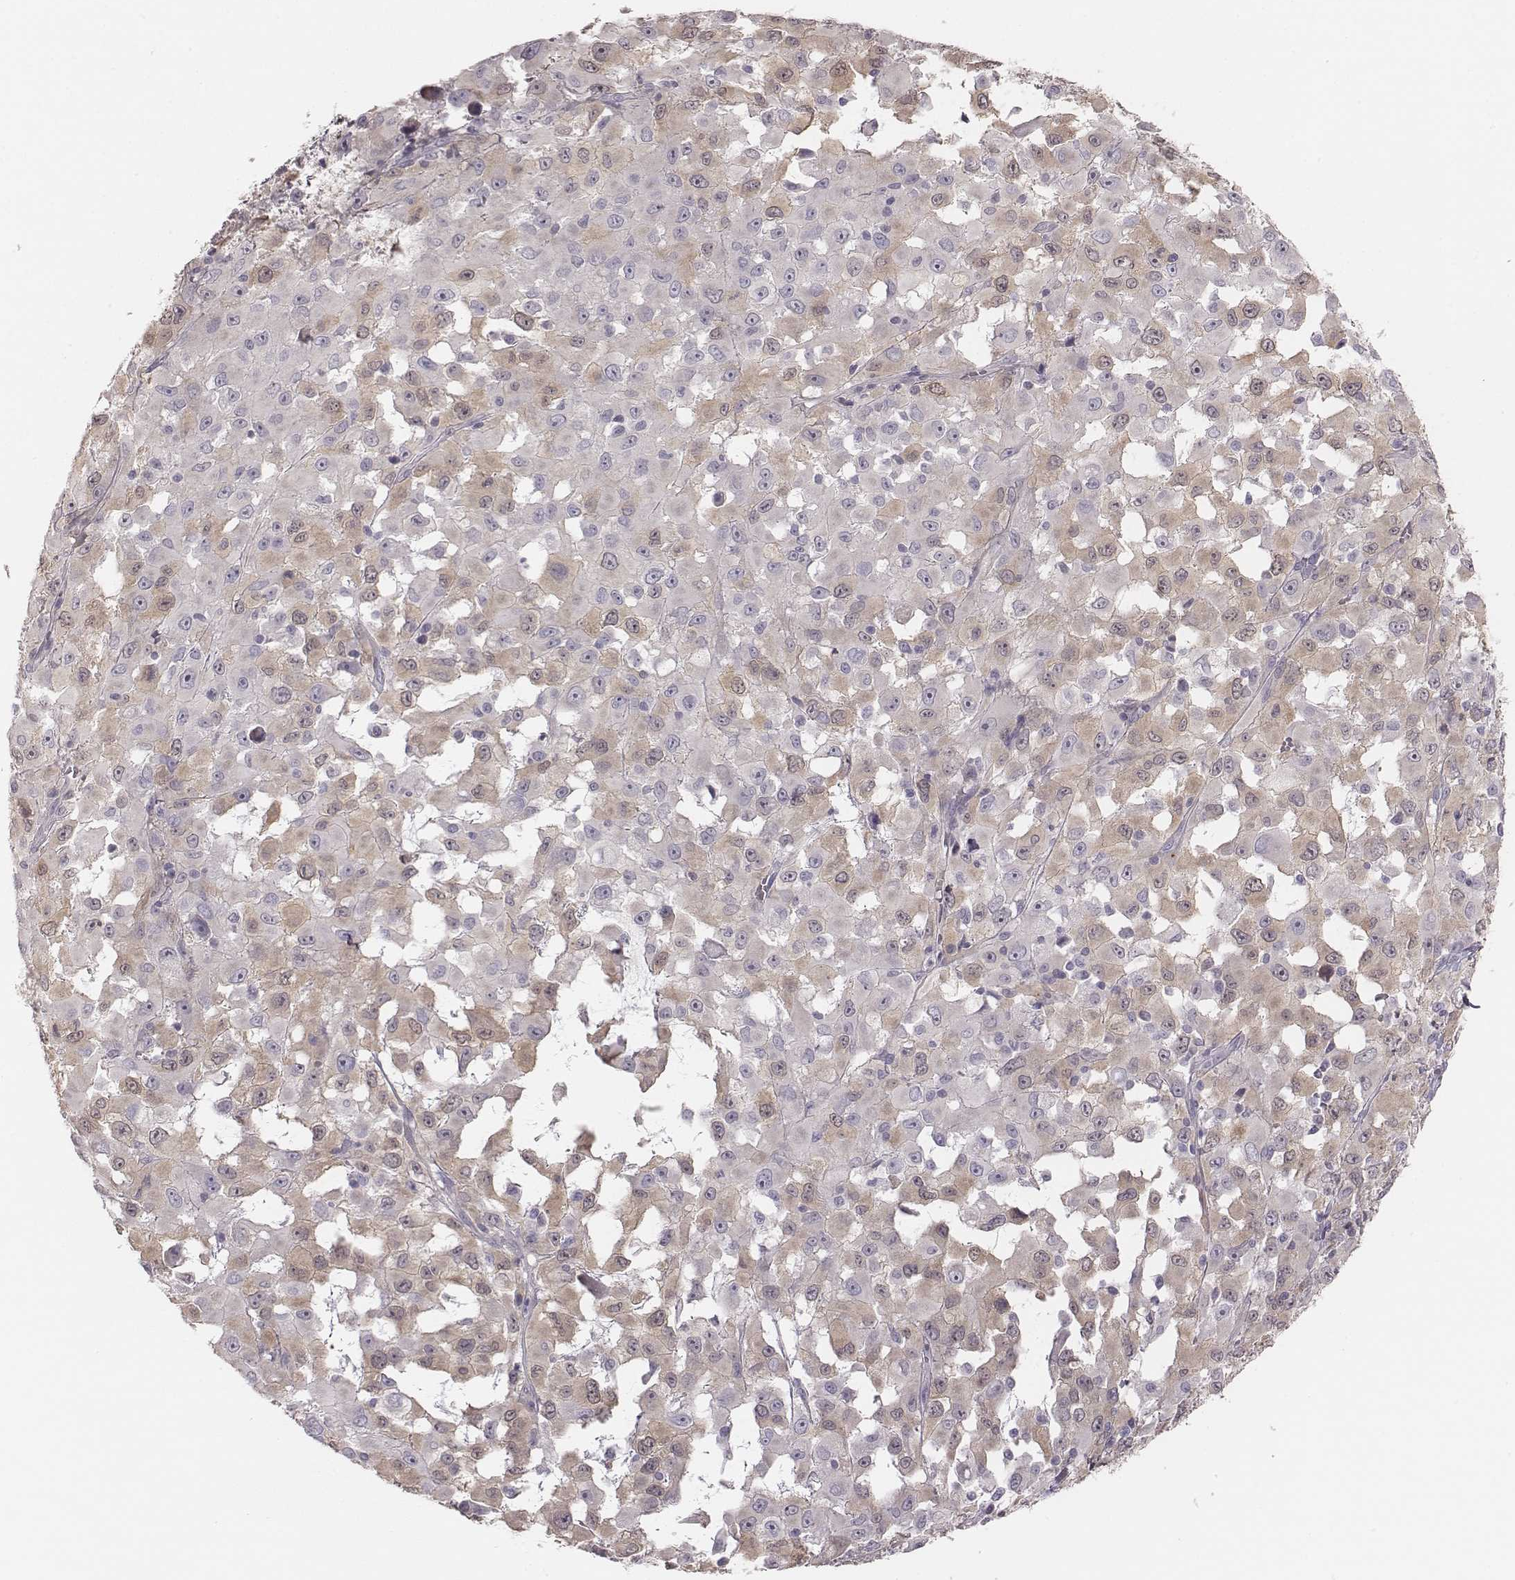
{"staining": {"intensity": "negative", "quantity": "none", "location": "none"}, "tissue": "melanoma", "cell_type": "Tumor cells", "image_type": "cancer", "snomed": [{"axis": "morphology", "description": "Malignant melanoma, Metastatic site"}, {"axis": "topography", "description": "Lymph node"}], "caption": "Immunohistochemistry micrograph of neoplastic tissue: malignant melanoma (metastatic site) stained with DAB shows no significant protein positivity in tumor cells.", "gene": "PBK", "patient": {"sex": "male", "age": 50}}